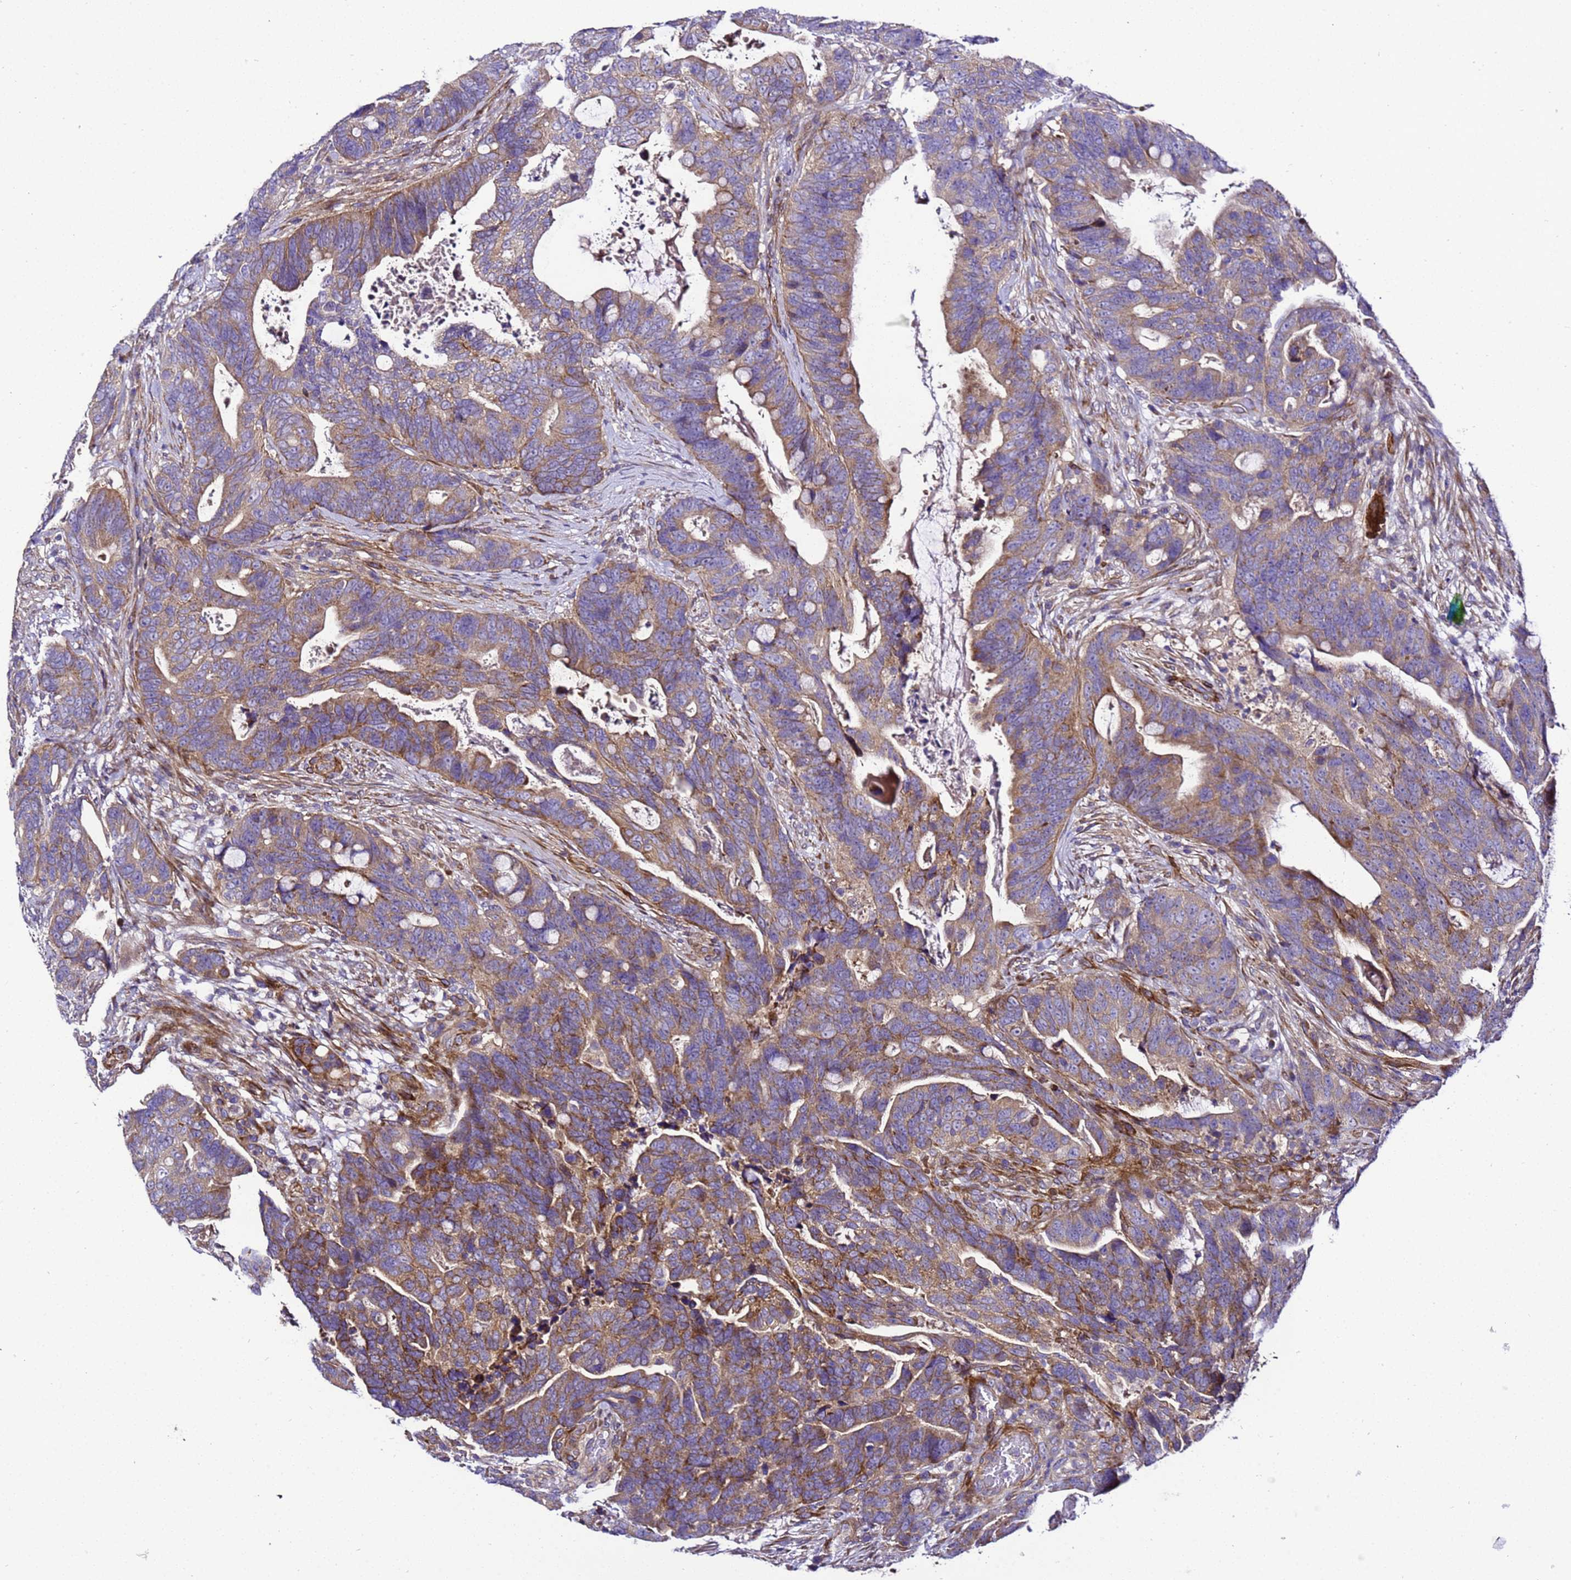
{"staining": {"intensity": "moderate", "quantity": "25%-75%", "location": "cytoplasmic/membranous"}, "tissue": "colorectal cancer", "cell_type": "Tumor cells", "image_type": "cancer", "snomed": [{"axis": "morphology", "description": "Adenocarcinoma, NOS"}, {"axis": "topography", "description": "Colon"}], "caption": "There is medium levels of moderate cytoplasmic/membranous staining in tumor cells of colorectal cancer, as demonstrated by immunohistochemical staining (brown color).", "gene": "ZNF417", "patient": {"sex": "female", "age": 82}}